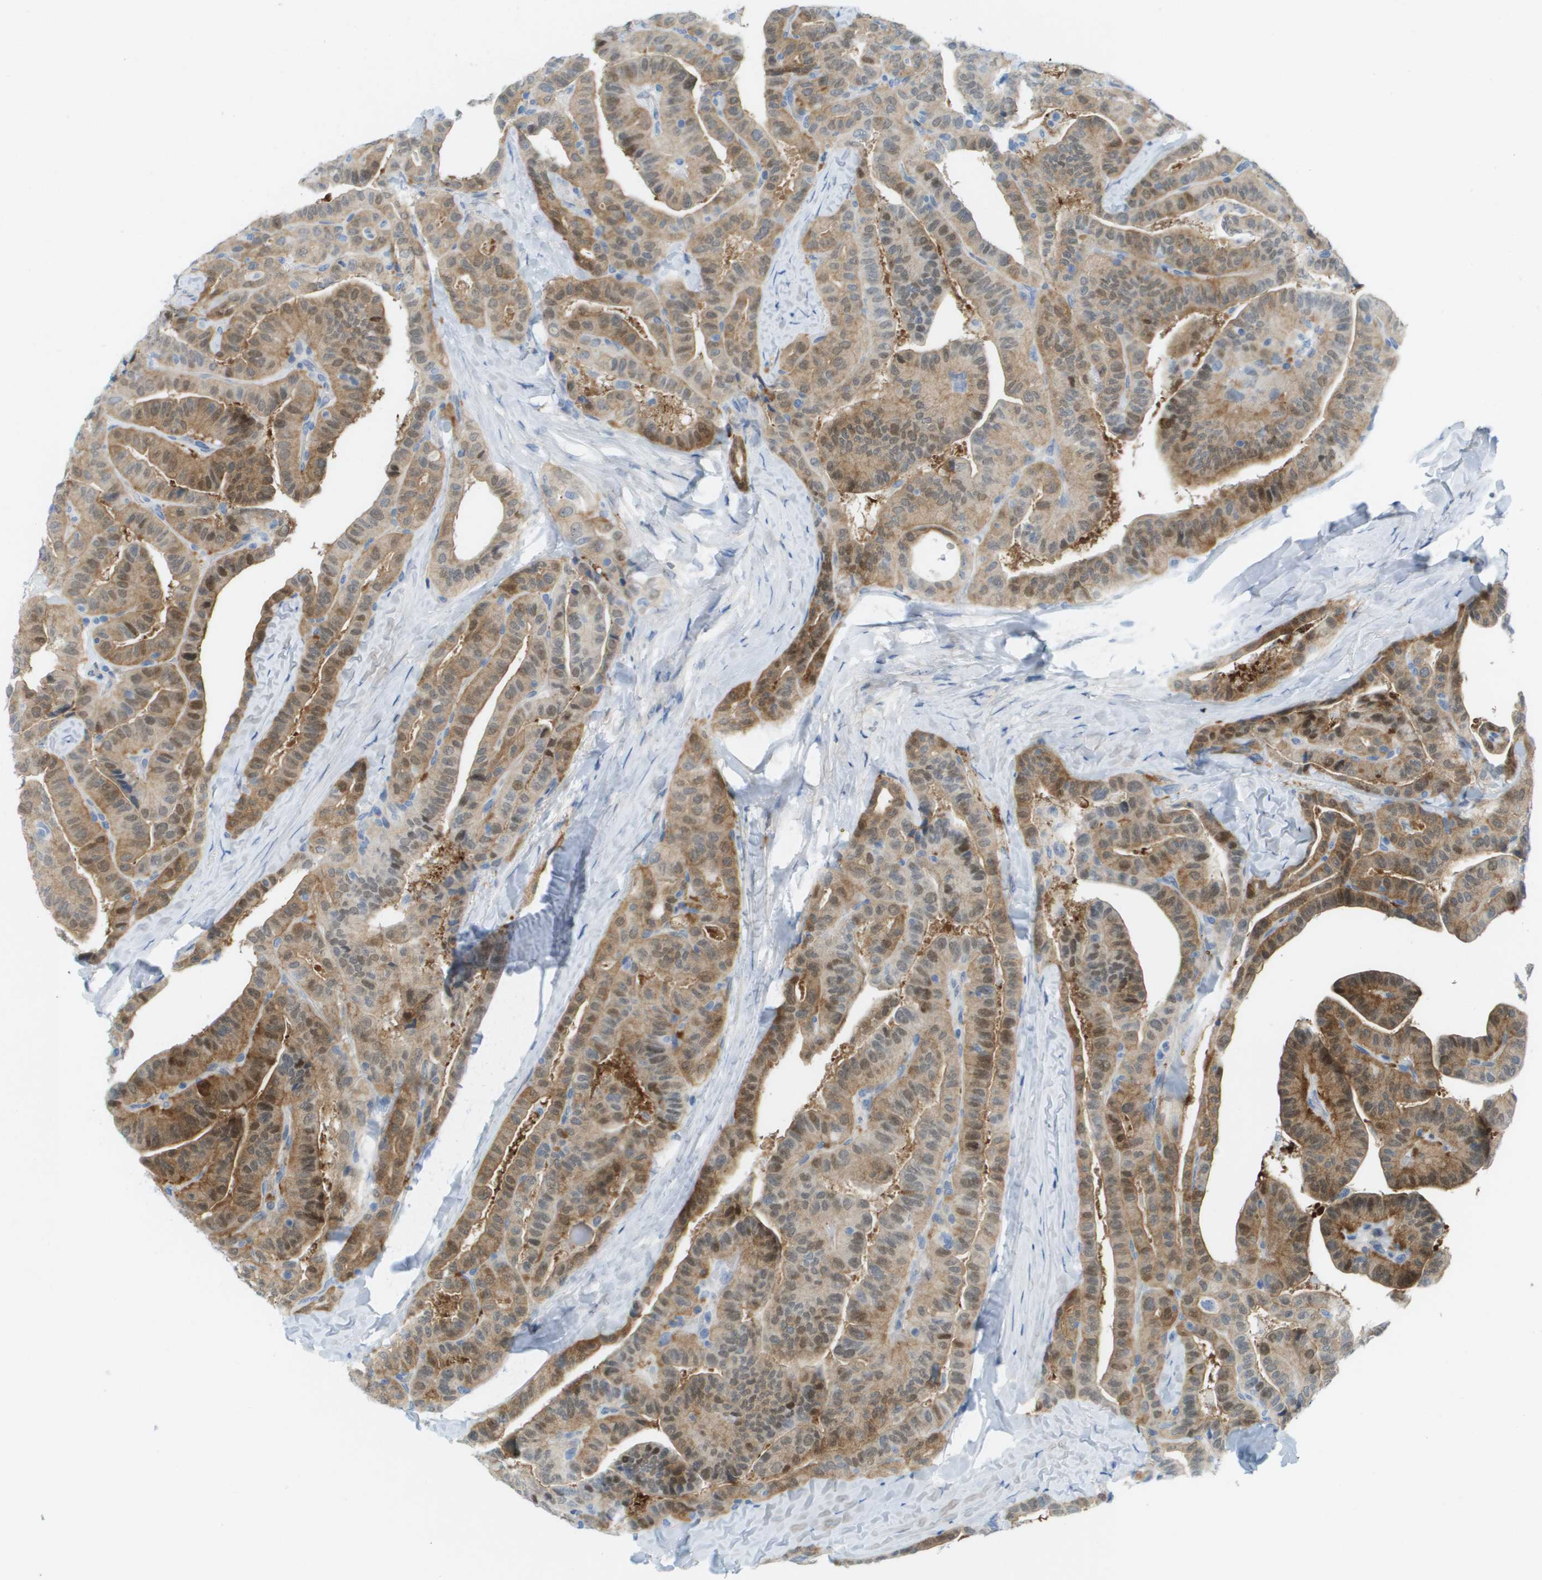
{"staining": {"intensity": "moderate", "quantity": ">75%", "location": "cytoplasmic/membranous"}, "tissue": "thyroid cancer", "cell_type": "Tumor cells", "image_type": "cancer", "snomed": [{"axis": "morphology", "description": "Papillary adenocarcinoma, NOS"}, {"axis": "topography", "description": "Thyroid gland"}], "caption": "Thyroid papillary adenocarcinoma stained with a brown dye shows moderate cytoplasmic/membranous positive staining in about >75% of tumor cells.", "gene": "CUL9", "patient": {"sex": "male", "age": 77}}